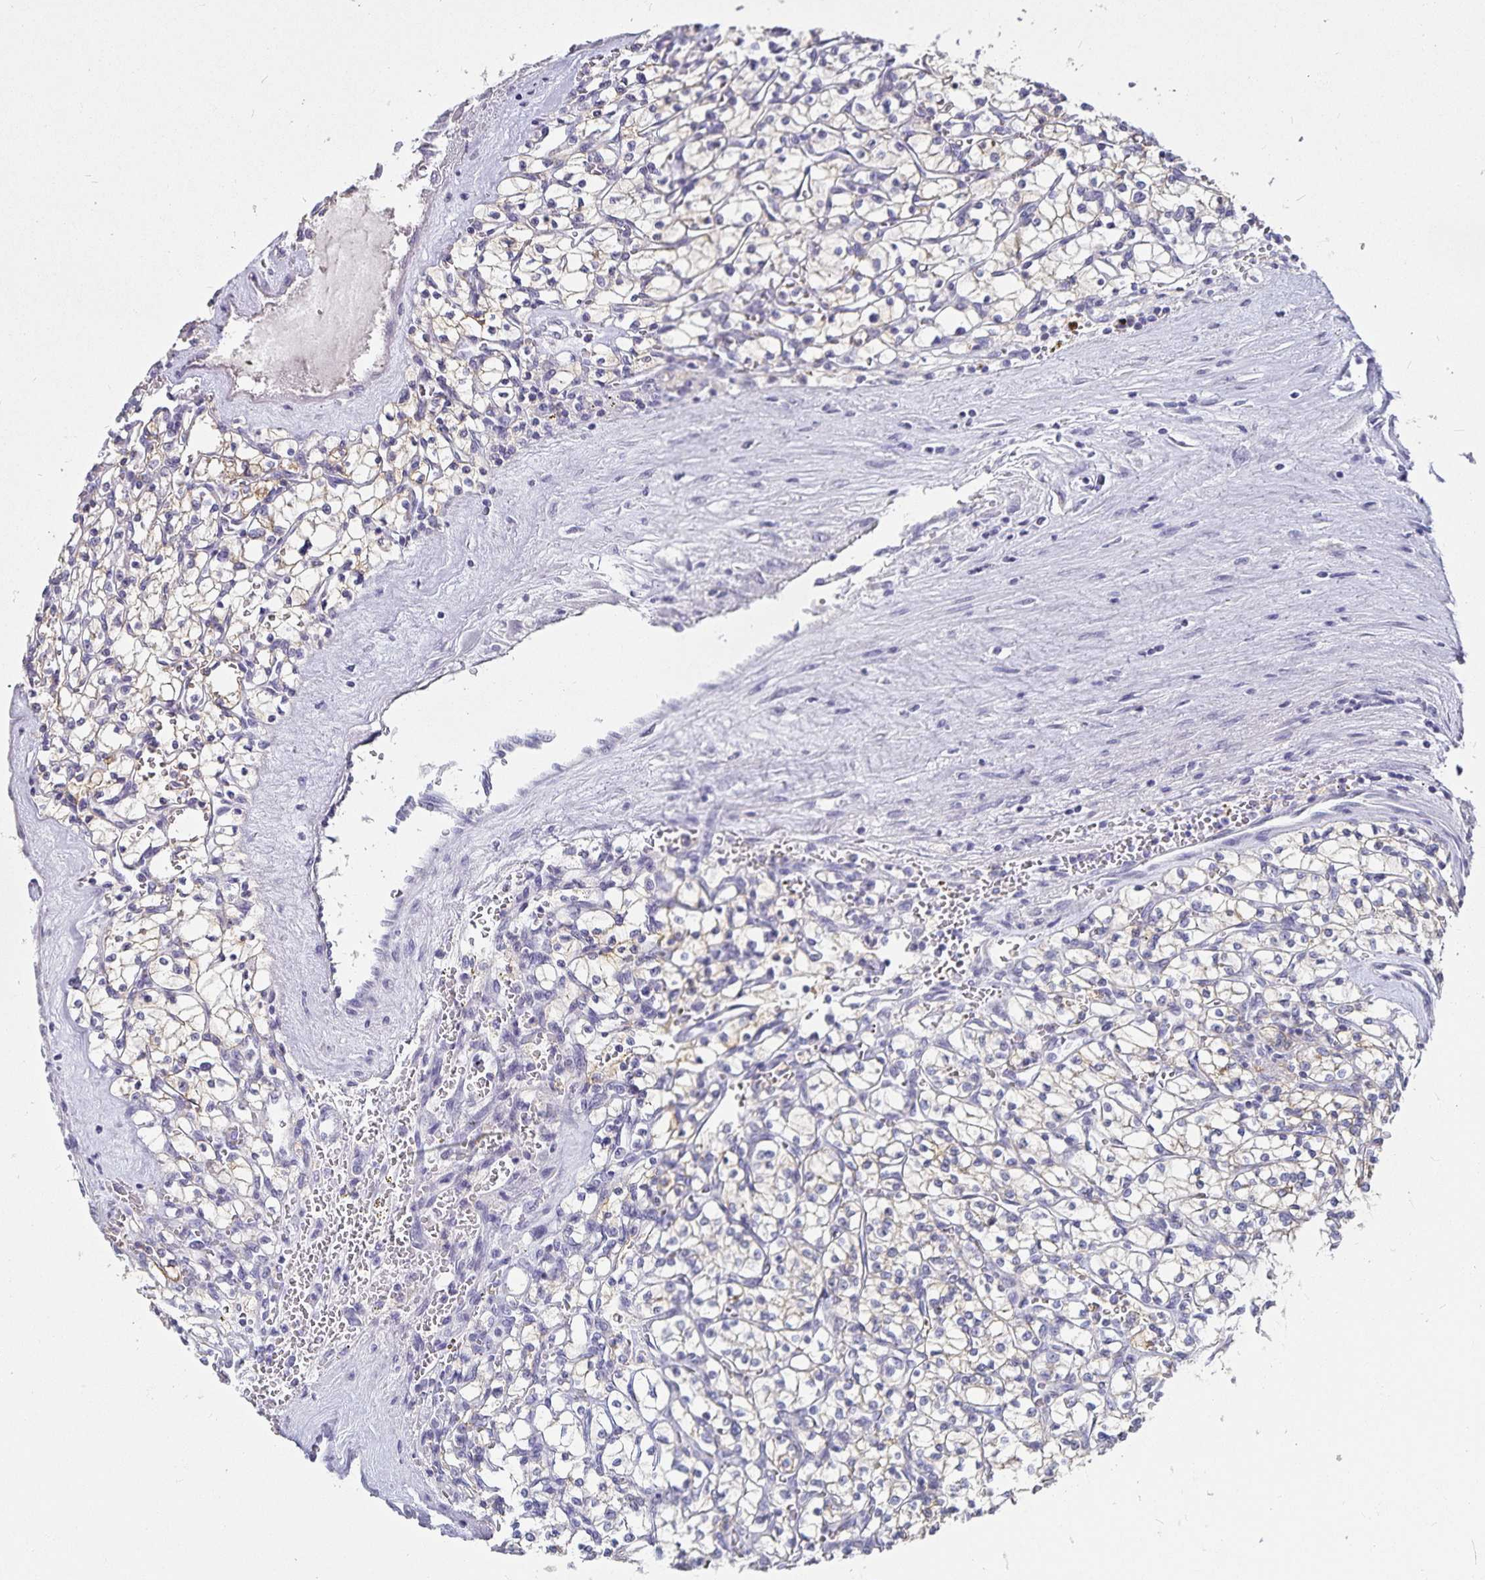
{"staining": {"intensity": "weak", "quantity": "<25%", "location": "cytoplasmic/membranous"}, "tissue": "renal cancer", "cell_type": "Tumor cells", "image_type": "cancer", "snomed": [{"axis": "morphology", "description": "Adenocarcinoma, NOS"}, {"axis": "topography", "description": "Kidney"}], "caption": "Immunohistochemistry (IHC) of human renal adenocarcinoma reveals no expression in tumor cells.", "gene": "CA12", "patient": {"sex": "female", "age": 64}}